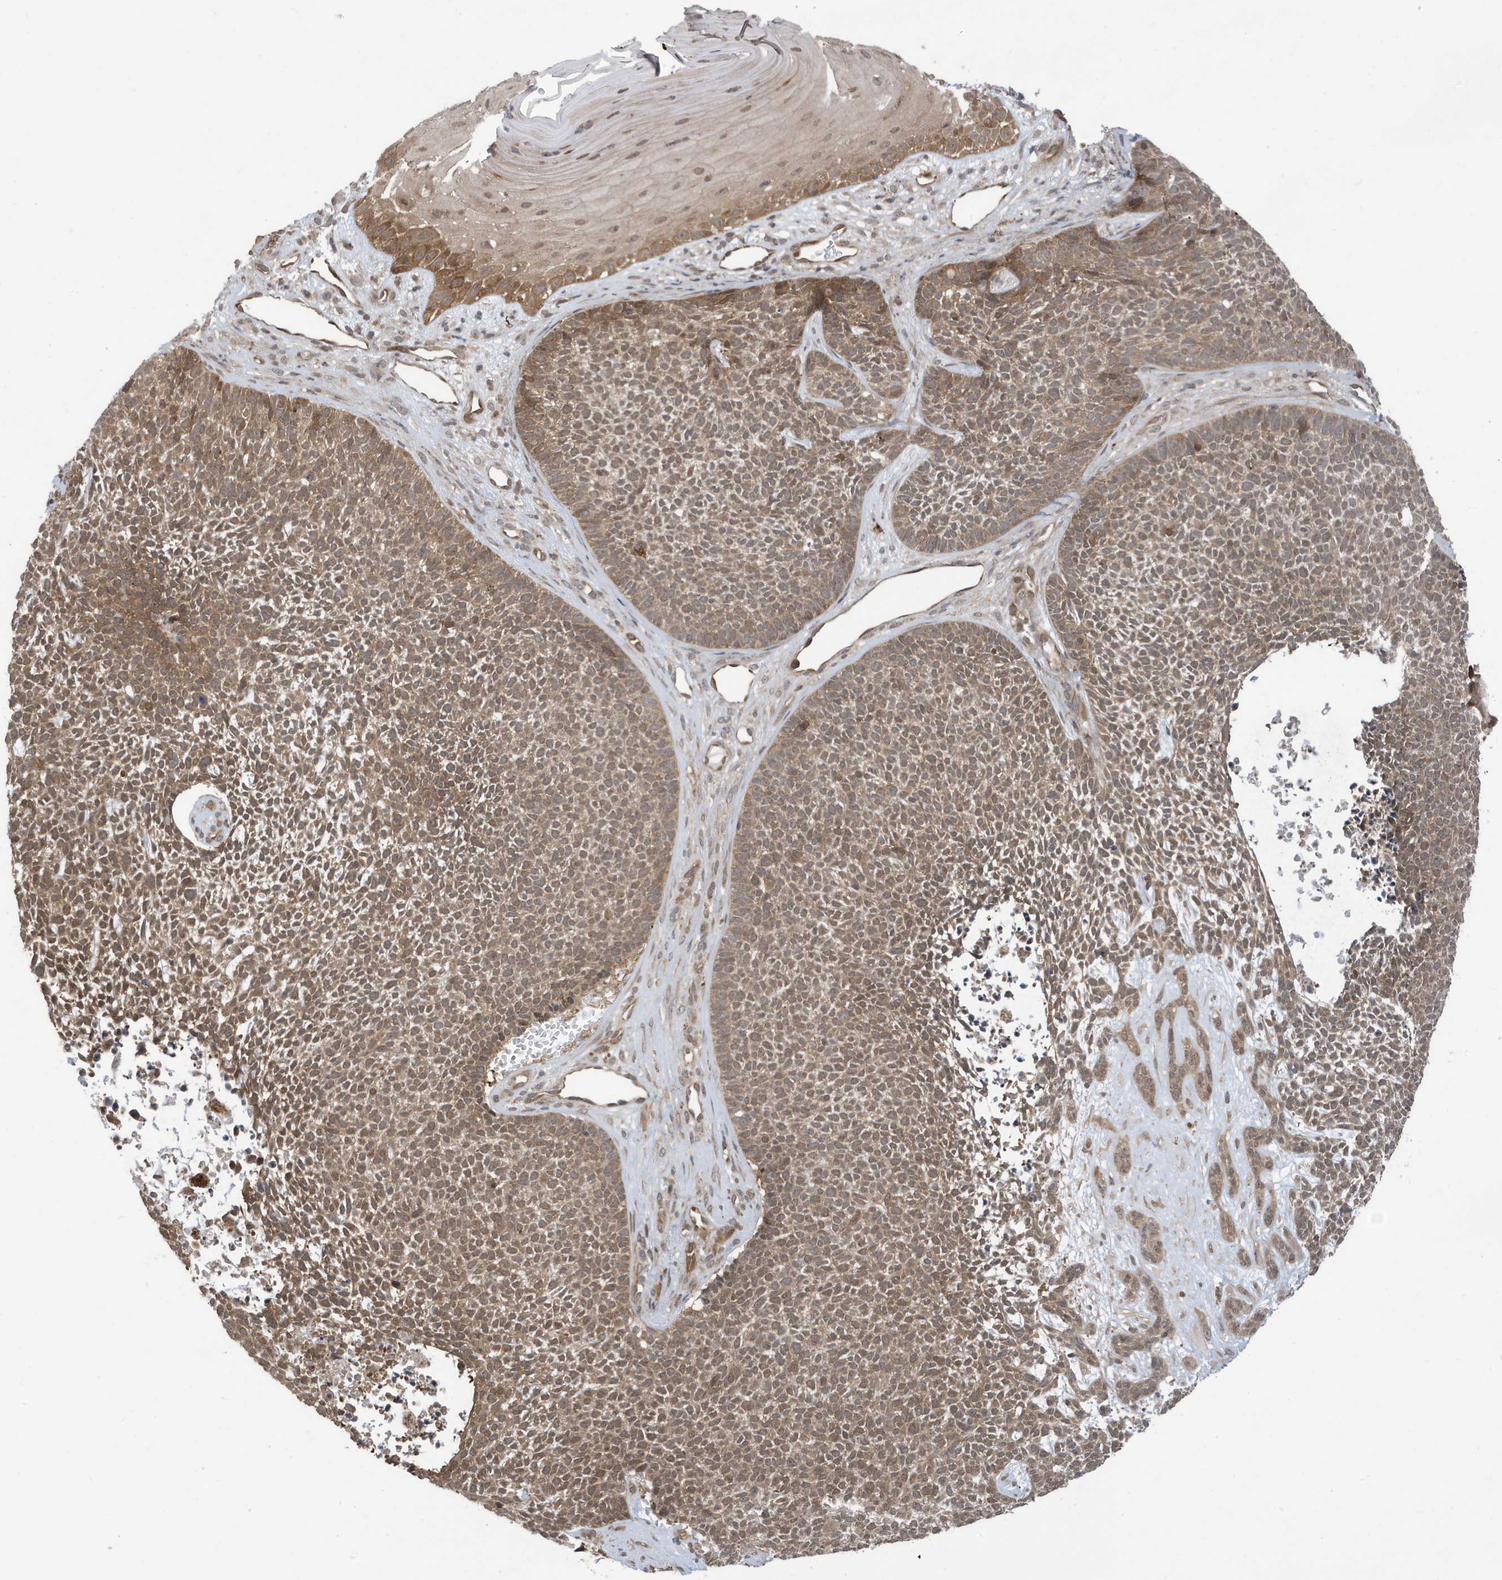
{"staining": {"intensity": "moderate", "quantity": ">75%", "location": "cytoplasmic/membranous,nuclear"}, "tissue": "skin cancer", "cell_type": "Tumor cells", "image_type": "cancer", "snomed": [{"axis": "morphology", "description": "Basal cell carcinoma"}, {"axis": "topography", "description": "Skin"}], "caption": "This image displays skin basal cell carcinoma stained with immunohistochemistry (IHC) to label a protein in brown. The cytoplasmic/membranous and nuclear of tumor cells show moderate positivity for the protein. Nuclei are counter-stained blue.", "gene": "UBQLN1", "patient": {"sex": "female", "age": 84}}